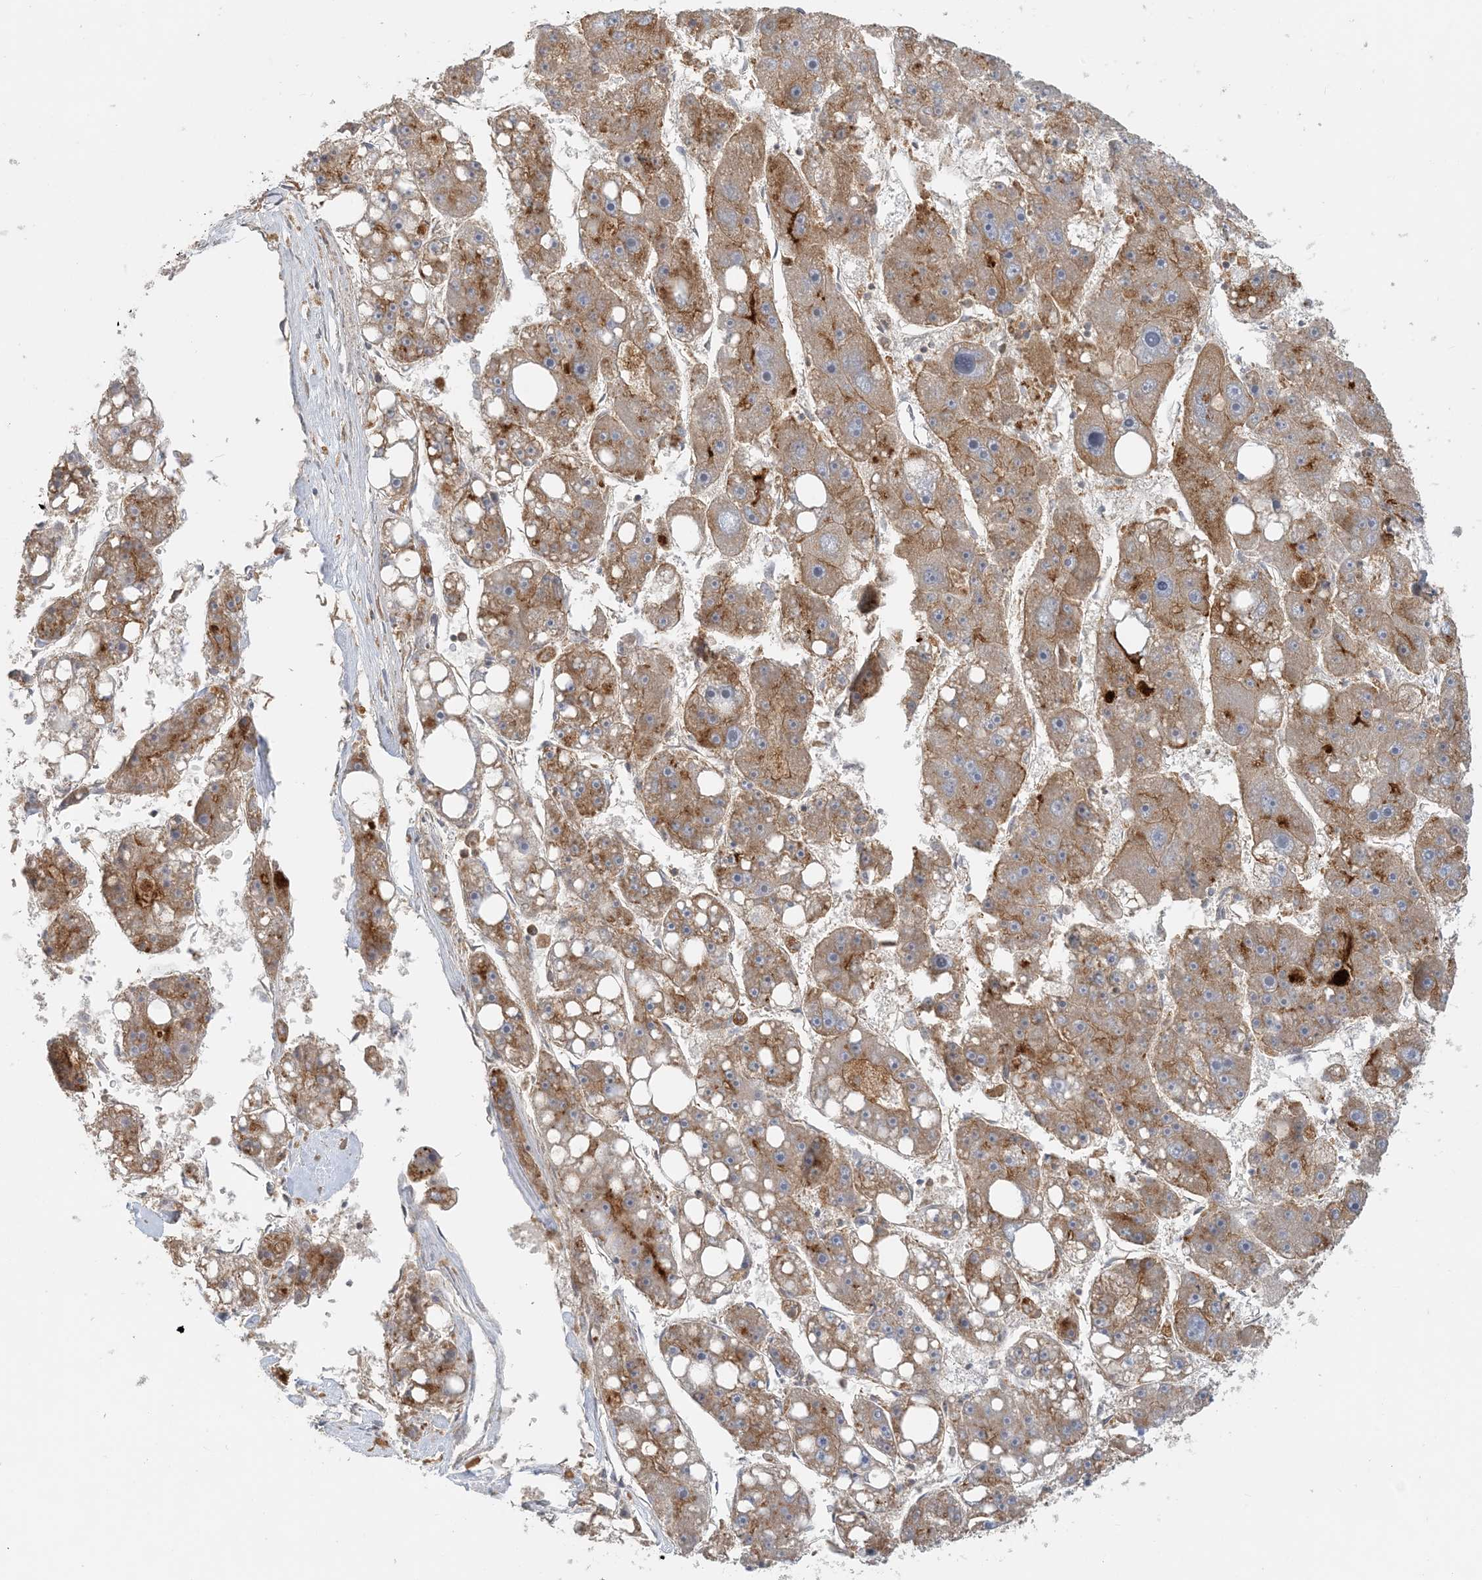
{"staining": {"intensity": "moderate", "quantity": ">75%", "location": "cytoplasmic/membranous"}, "tissue": "liver cancer", "cell_type": "Tumor cells", "image_type": "cancer", "snomed": [{"axis": "morphology", "description": "Carcinoma, Hepatocellular, NOS"}, {"axis": "topography", "description": "Liver"}], "caption": "This histopathology image exhibits liver hepatocellular carcinoma stained with IHC to label a protein in brown. The cytoplasmic/membranous of tumor cells show moderate positivity for the protein. Nuclei are counter-stained blue.", "gene": "SPPL2A", "patient": {"sex": "female", "age": 61}}